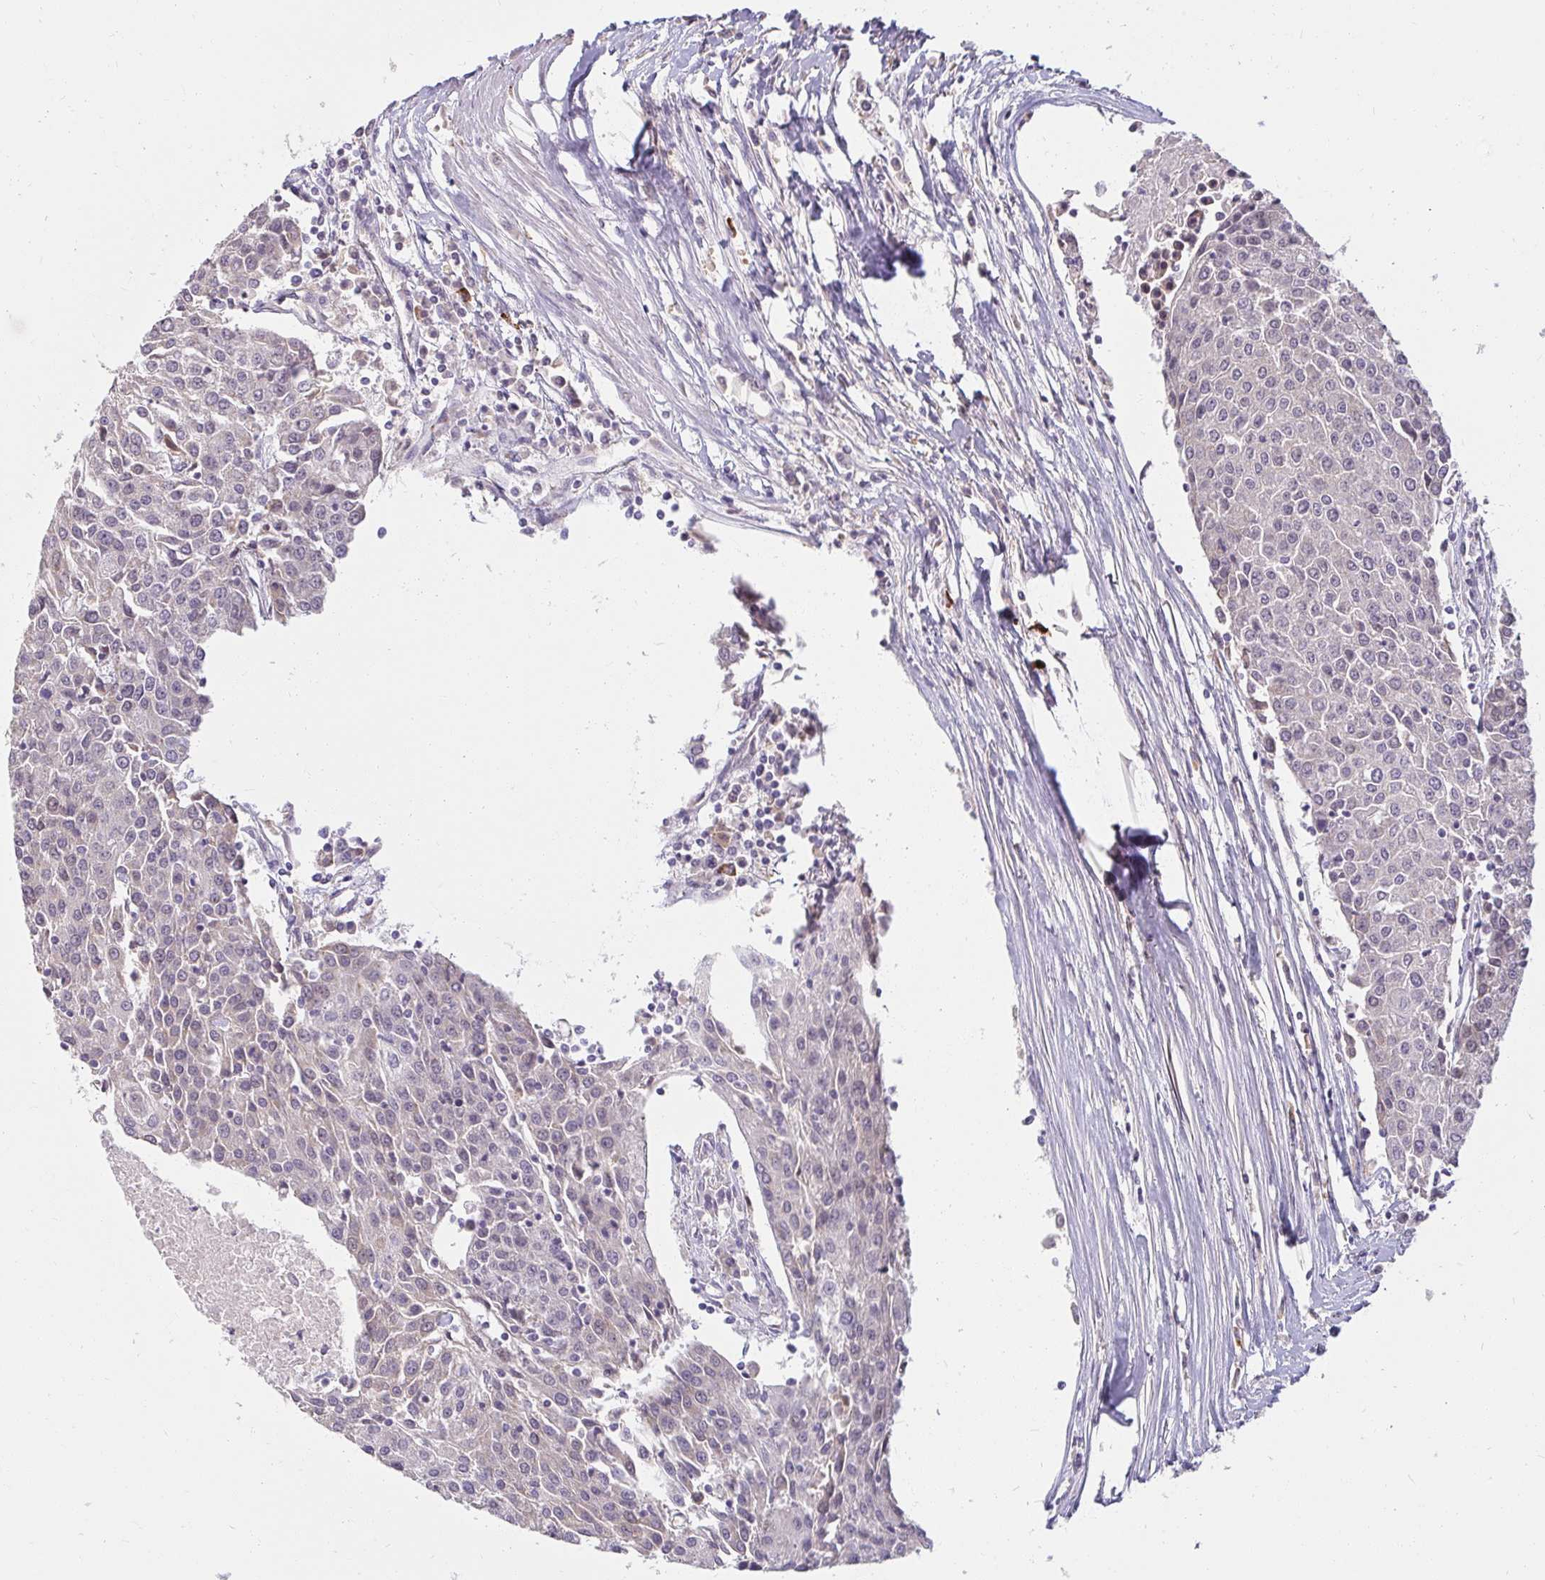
{"staining": {"intensity": "negative", "quantity": "none", "location": "none"}, "tissue": "urothelial cancer", "cell_type": "Tumor cells", "image_type": "cancer", "snomed": [{"axis": "morphology", "description": "Urothelial carcinoma, High grade"}, {"axis": "topography", "description": "Urinary bladder"}], "caption": "Micrograph shows no protein positivity in tumor cells of urothelial cancer tissue.", "gene": "DDN", "patient": {"sex": "female", "age": 85}}